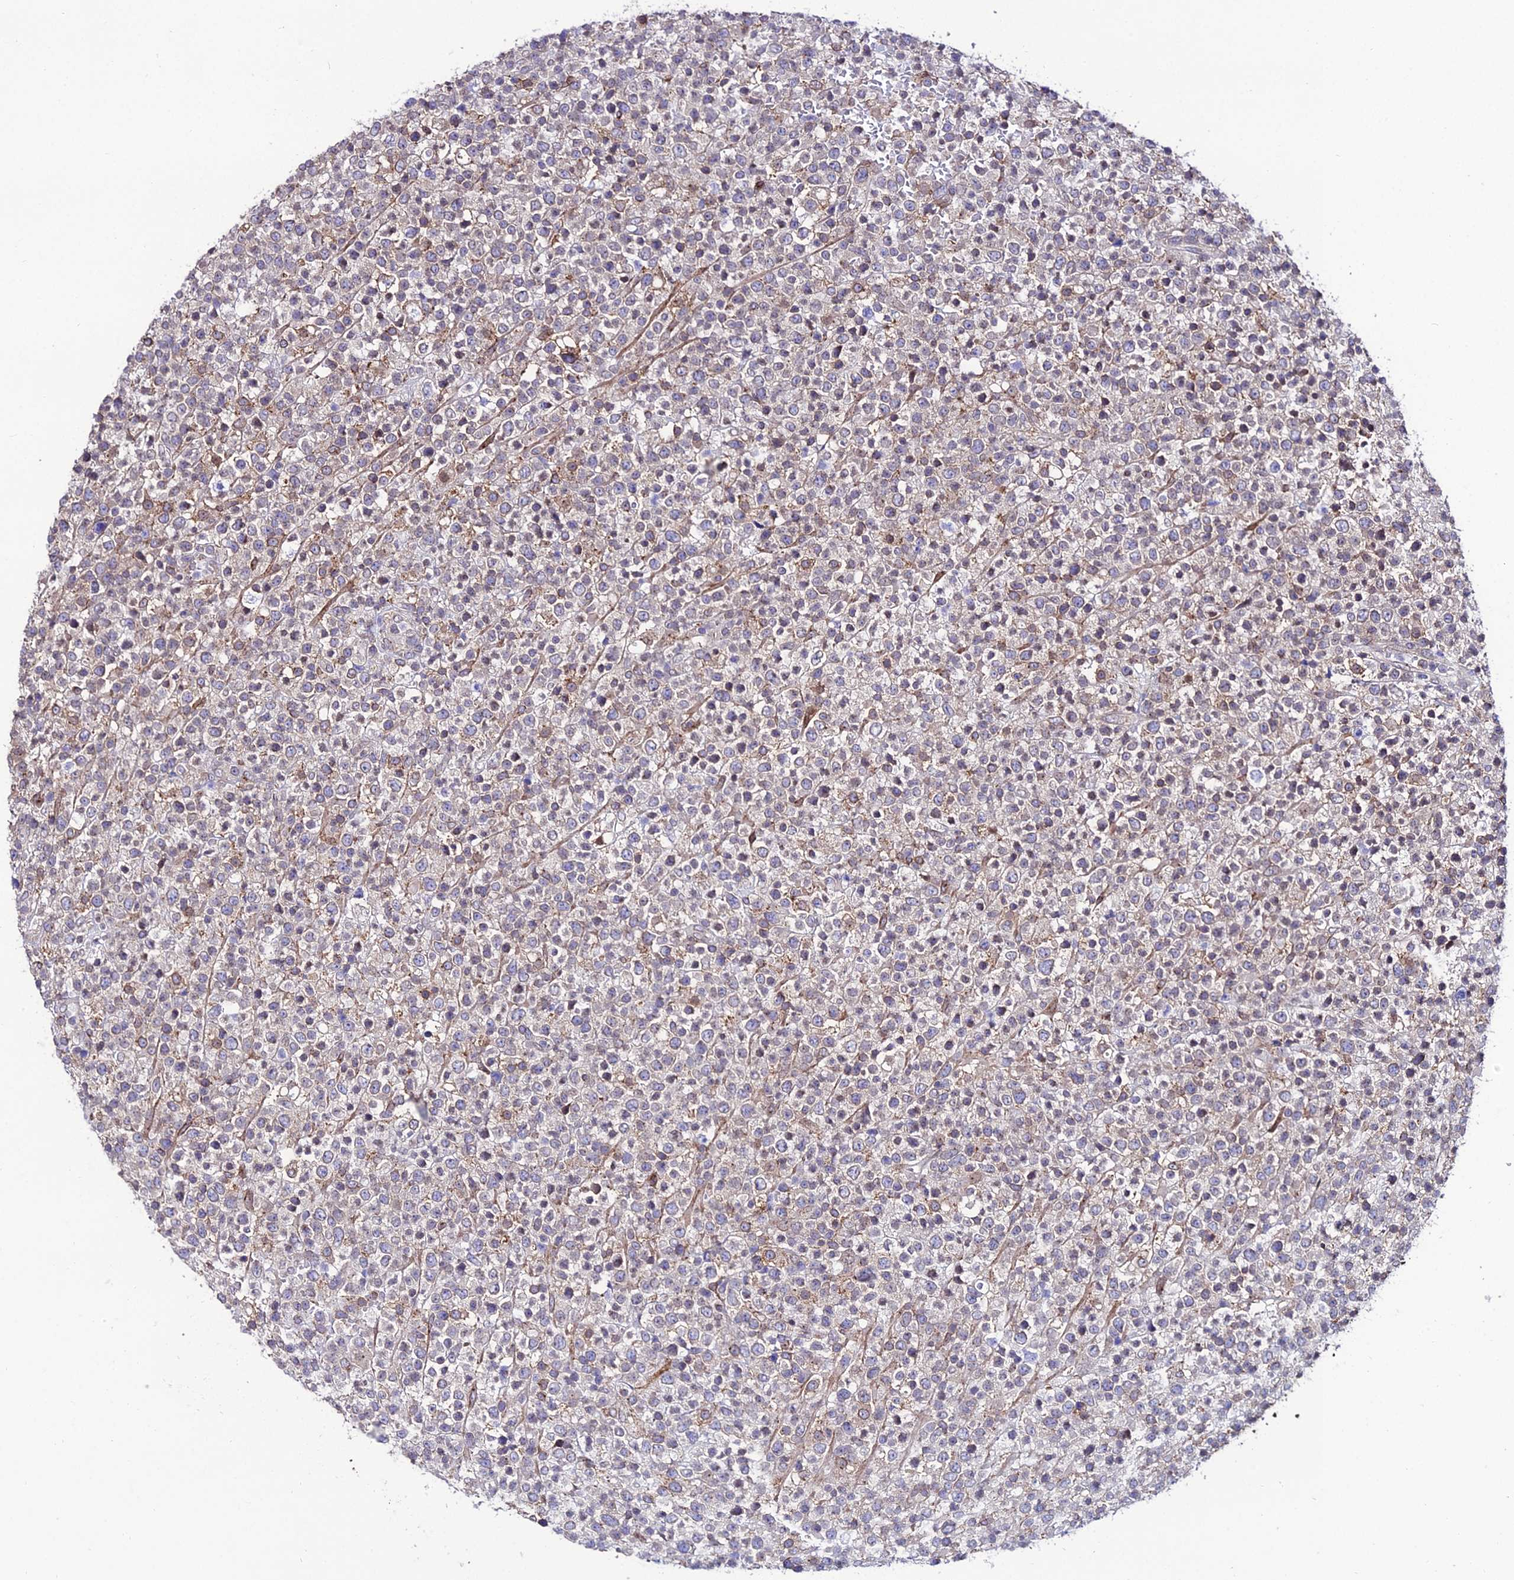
{"staining": {"intensity": "weak", "quantity": "<25%", "location": "cytoplasmic/membranous"}, "tissue": "lymphoma", "cell_type": "Tumor cells", "image_type": "cancer", "snomed": [{"axis": "morphology", "description": "Malignant lymphoma, non-Hodgkin's type, High grade"}, {"axis": "topography", "description": "Colon"}], "caption": "Immunohistochemistry image of lymphoma stained for a protein (brown), which shows no positivity in tumor cells.", "gene": "DDX19A", "patient": {"sex": "female", "age": 53}}